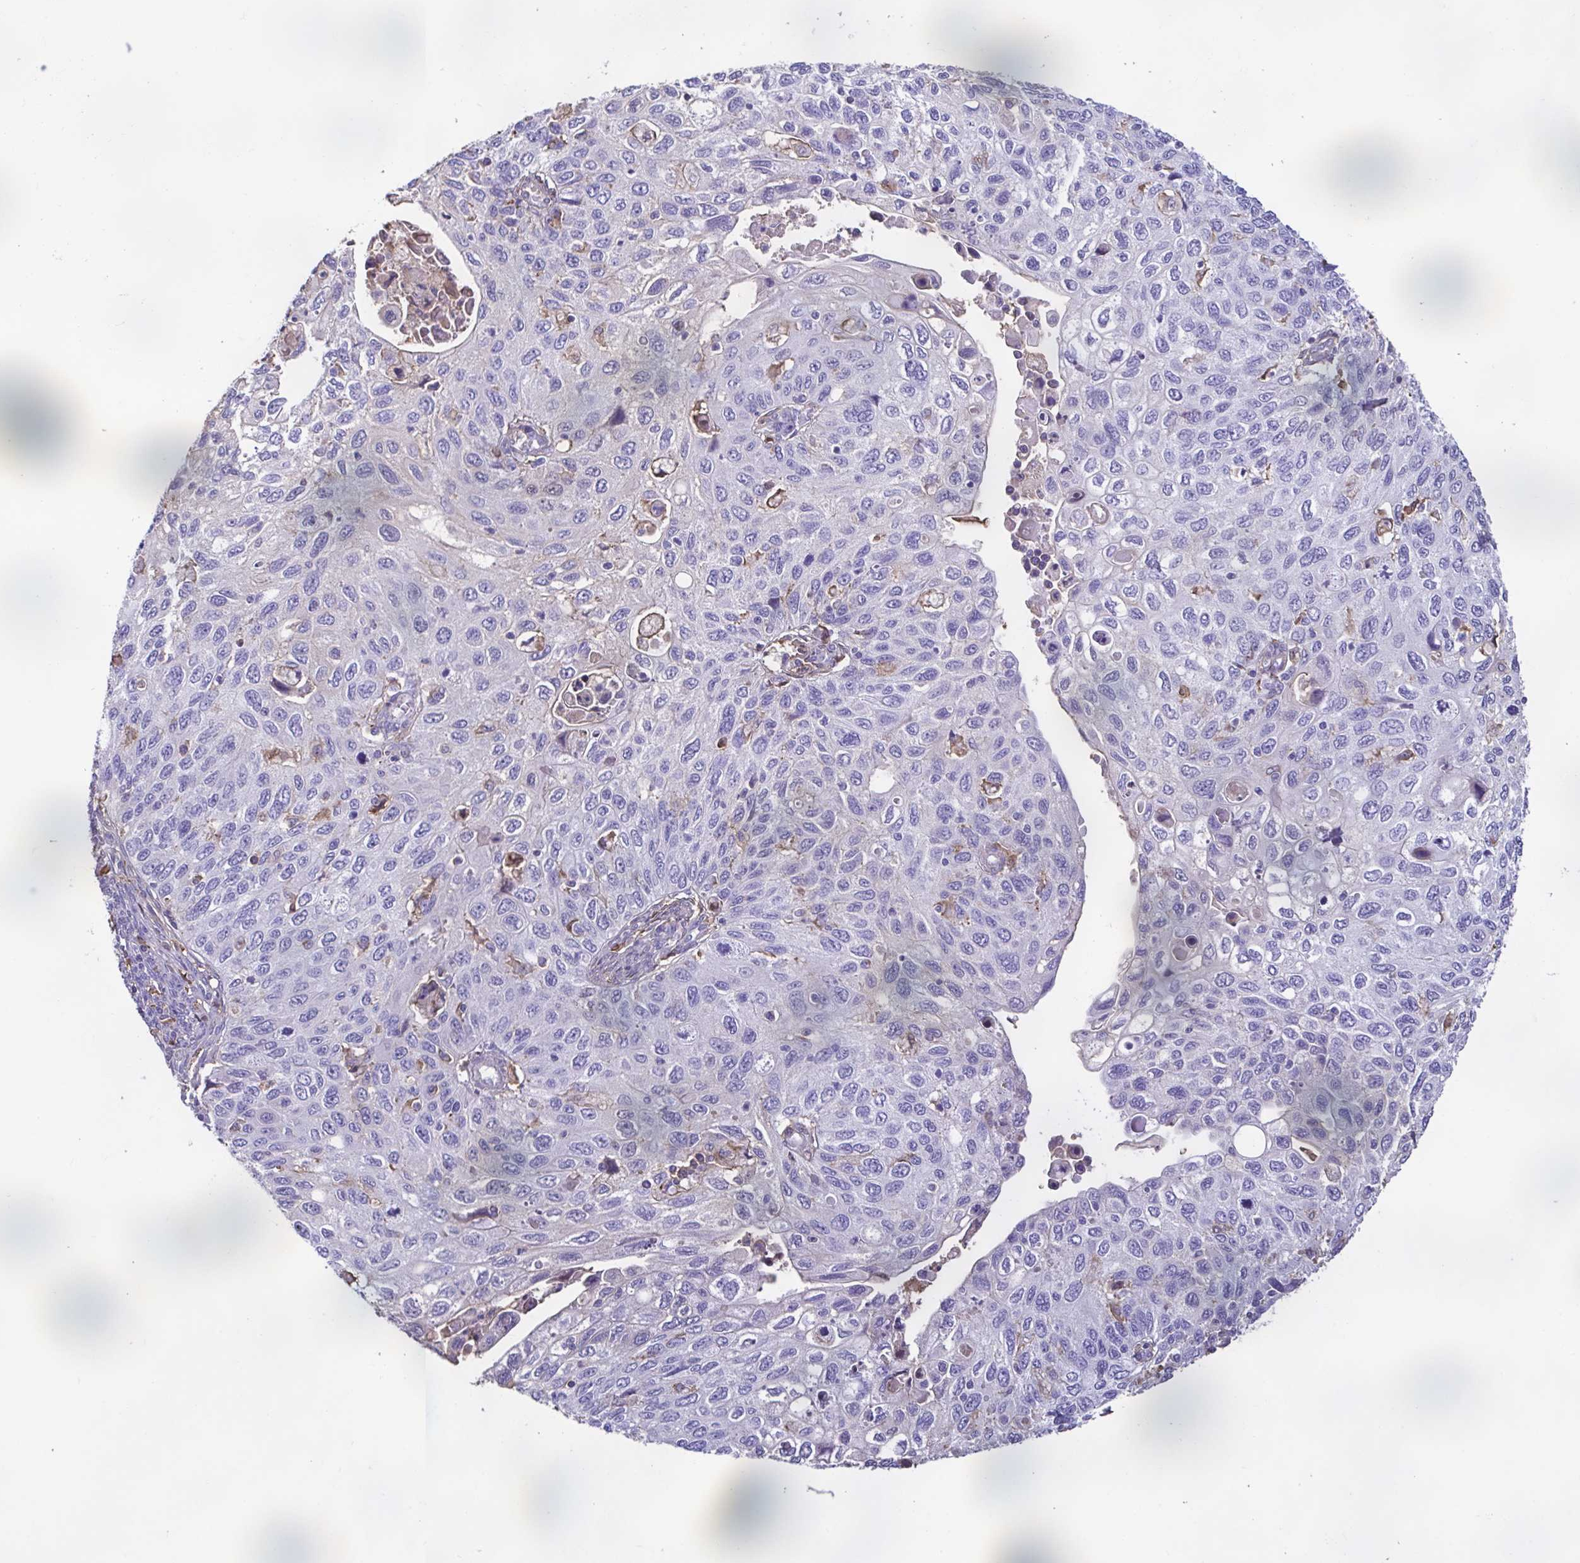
{"staining": {"intensity": "negative", "quantity": "none", "location": "none"}, "tissue": "cervical cancer", "cell_type": "Tumor cells", "image_type": "cancer", "snomed": [{"axis": "morphology", "description": "Squamous cell carcinoma, NOS"}, {"axis": "topography", "description": "Cervix"}], "caption": "This is an immunohistochemistry (IHC) micrograph of cervical cancer. There is no positivity in tumor cells.", "gene": "ANXA10", "patient": {"sex": "female", "age": 70}}